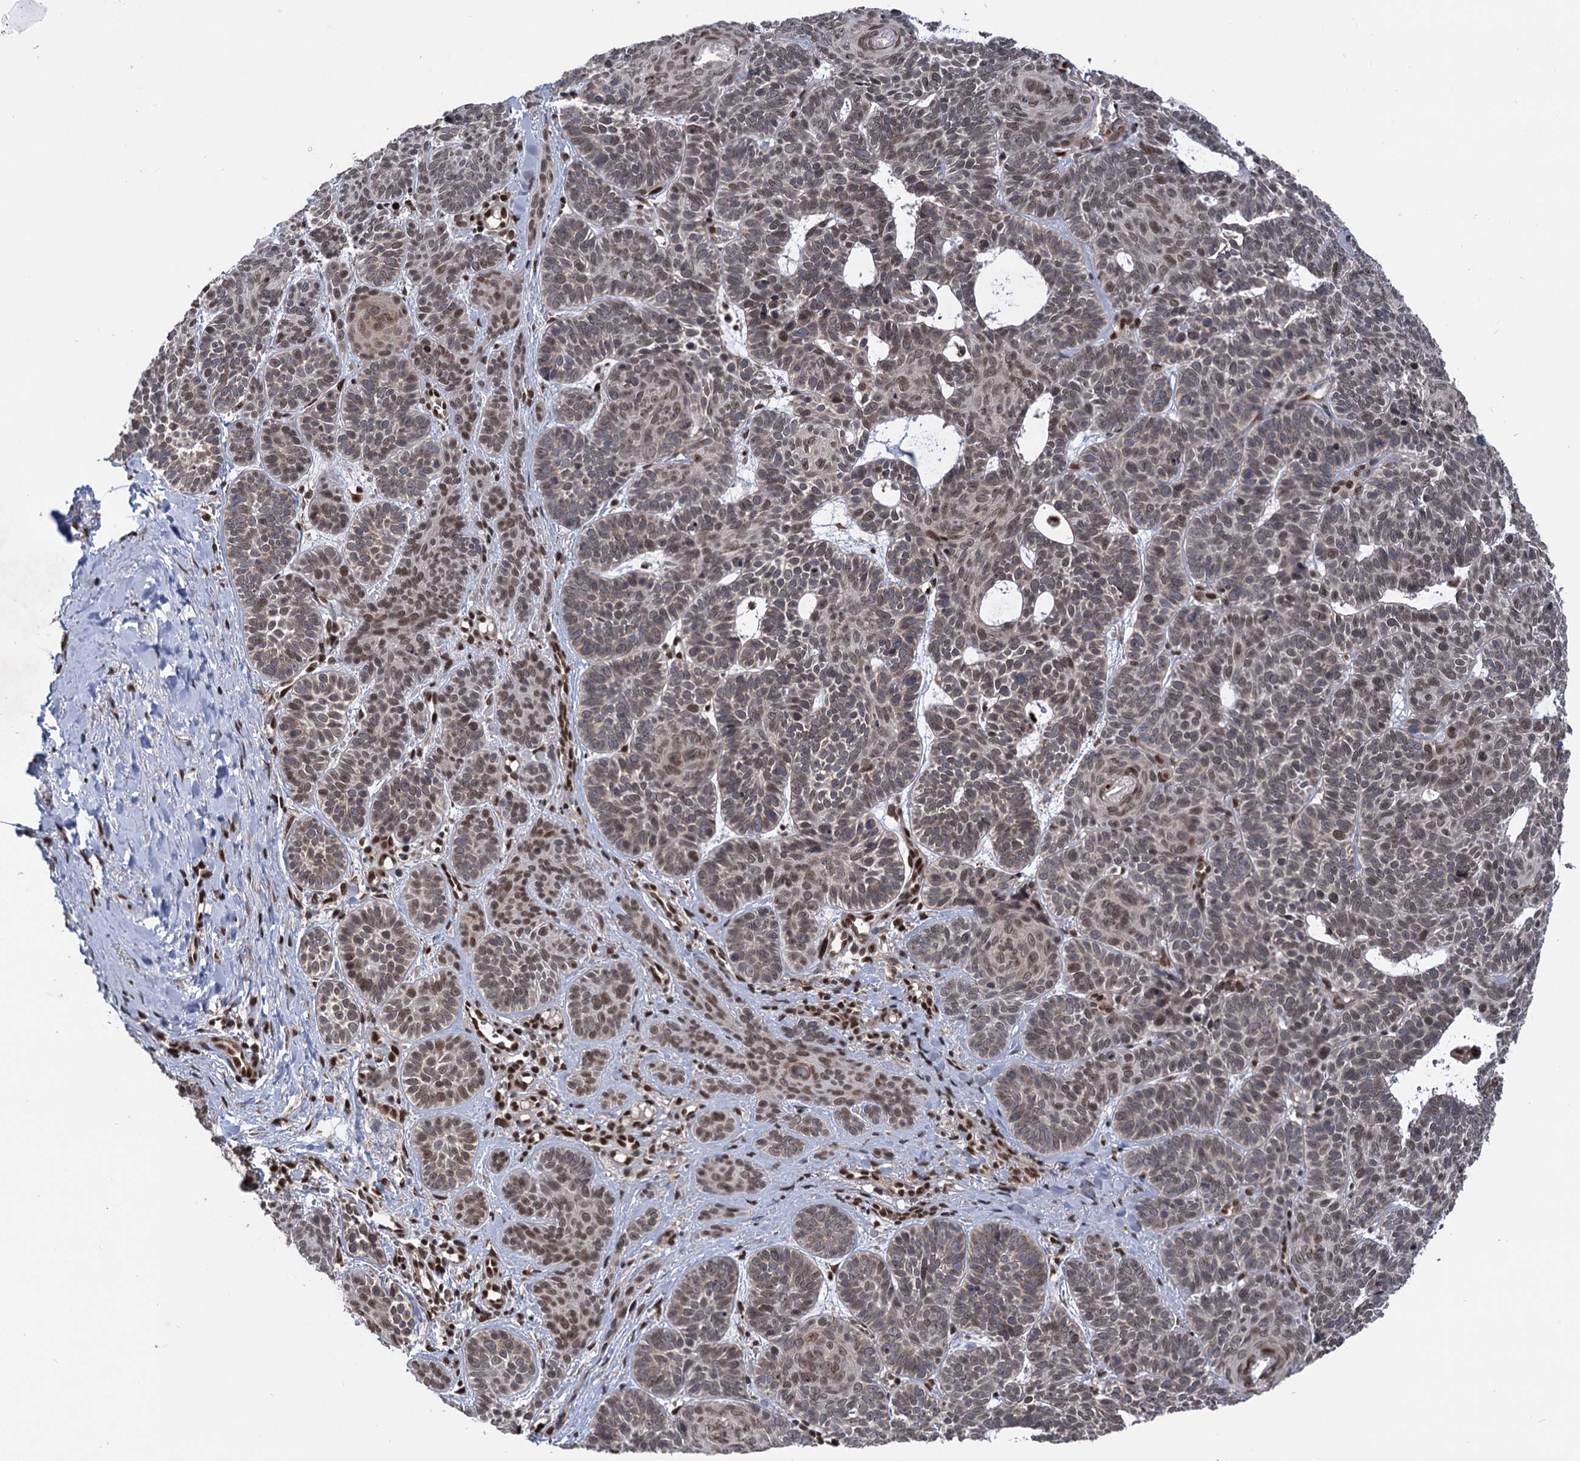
{"staining": {"intensity": "weak", "quantity": "<25%", "location": "nuclear"}, "tissue": "skin cancer", "cell_type": "Tumor cells", "image_type": "cancer", "snomed": [{"axis": "morphology", "description": "Basal cell carcinoma"}, {"axis": "topography", "description": "Skin"}], "caption": "Human skin cancer stained for a protein using immunohistochemistry (IHC) exhibits no positivity in tumor cells.", "gene": "MESD", "patient": {"sex": "male", "age": 85}}